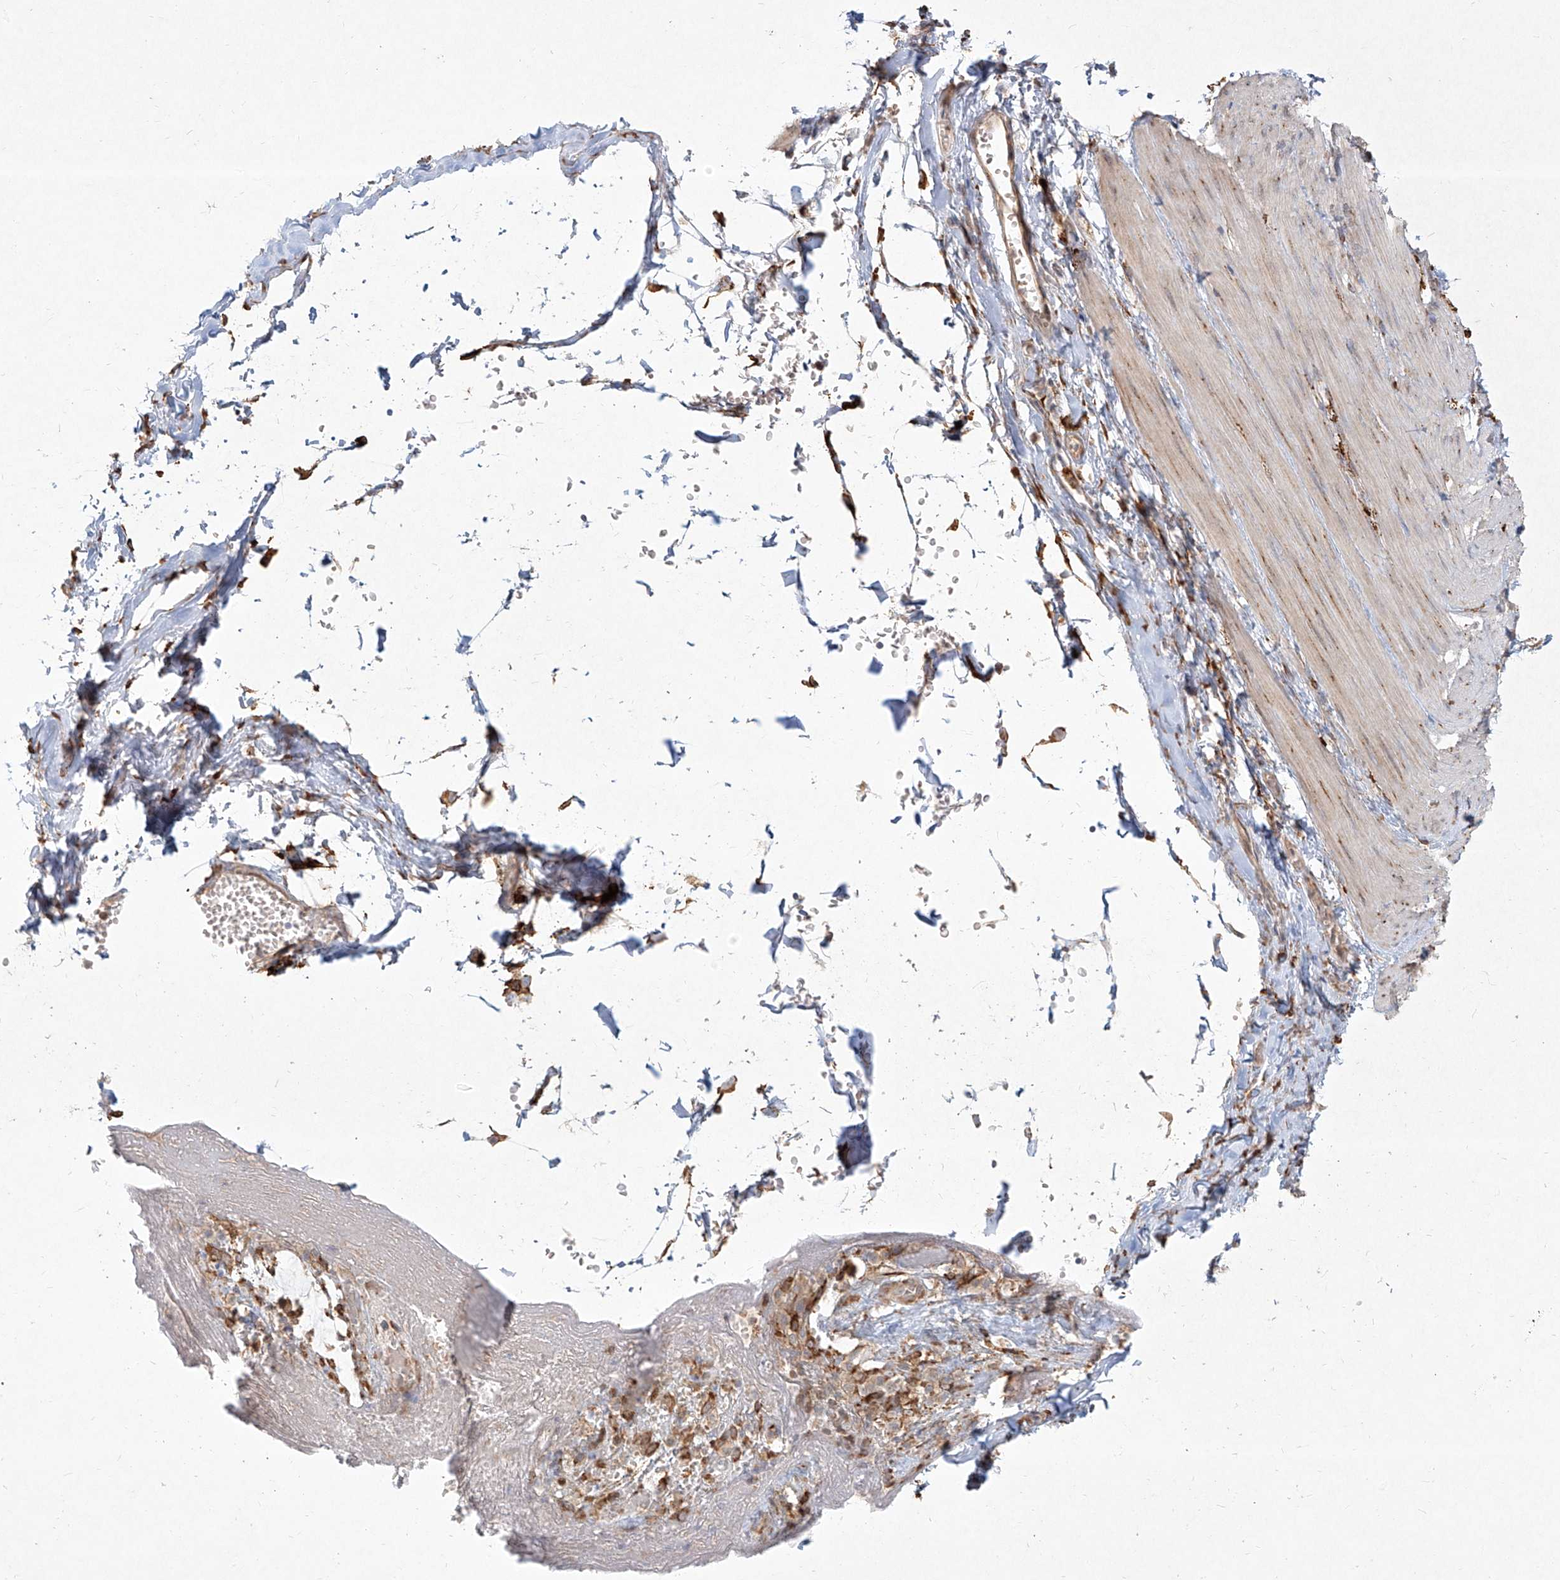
{"staining": {"intensity": "negative", "quantity": "none", "location": "none"}, "tissue": "smooth muscle", "cell_type": "Smooth muscle cells", "image_type": "normal", "snomed": [{"axis": "morphology", "description": "Normal tissue, NOS"}, {"axis": "morphology", "description": "Adenocarcinoma, NOS"}, {"axis": "topography", "description": "Colon"}, {"axis": "topography", "description": "Peripheral nerve tissue"}], "caption": "IHC photomicrograph of unremarkable smooth muscle: human smooth muscle stained with DAB reveals no significant protein expression in smooth muscle cells. (DAB IHC, high magnification).", "gene": "CD209", "patient": {"sex": "male", "age": 14}}